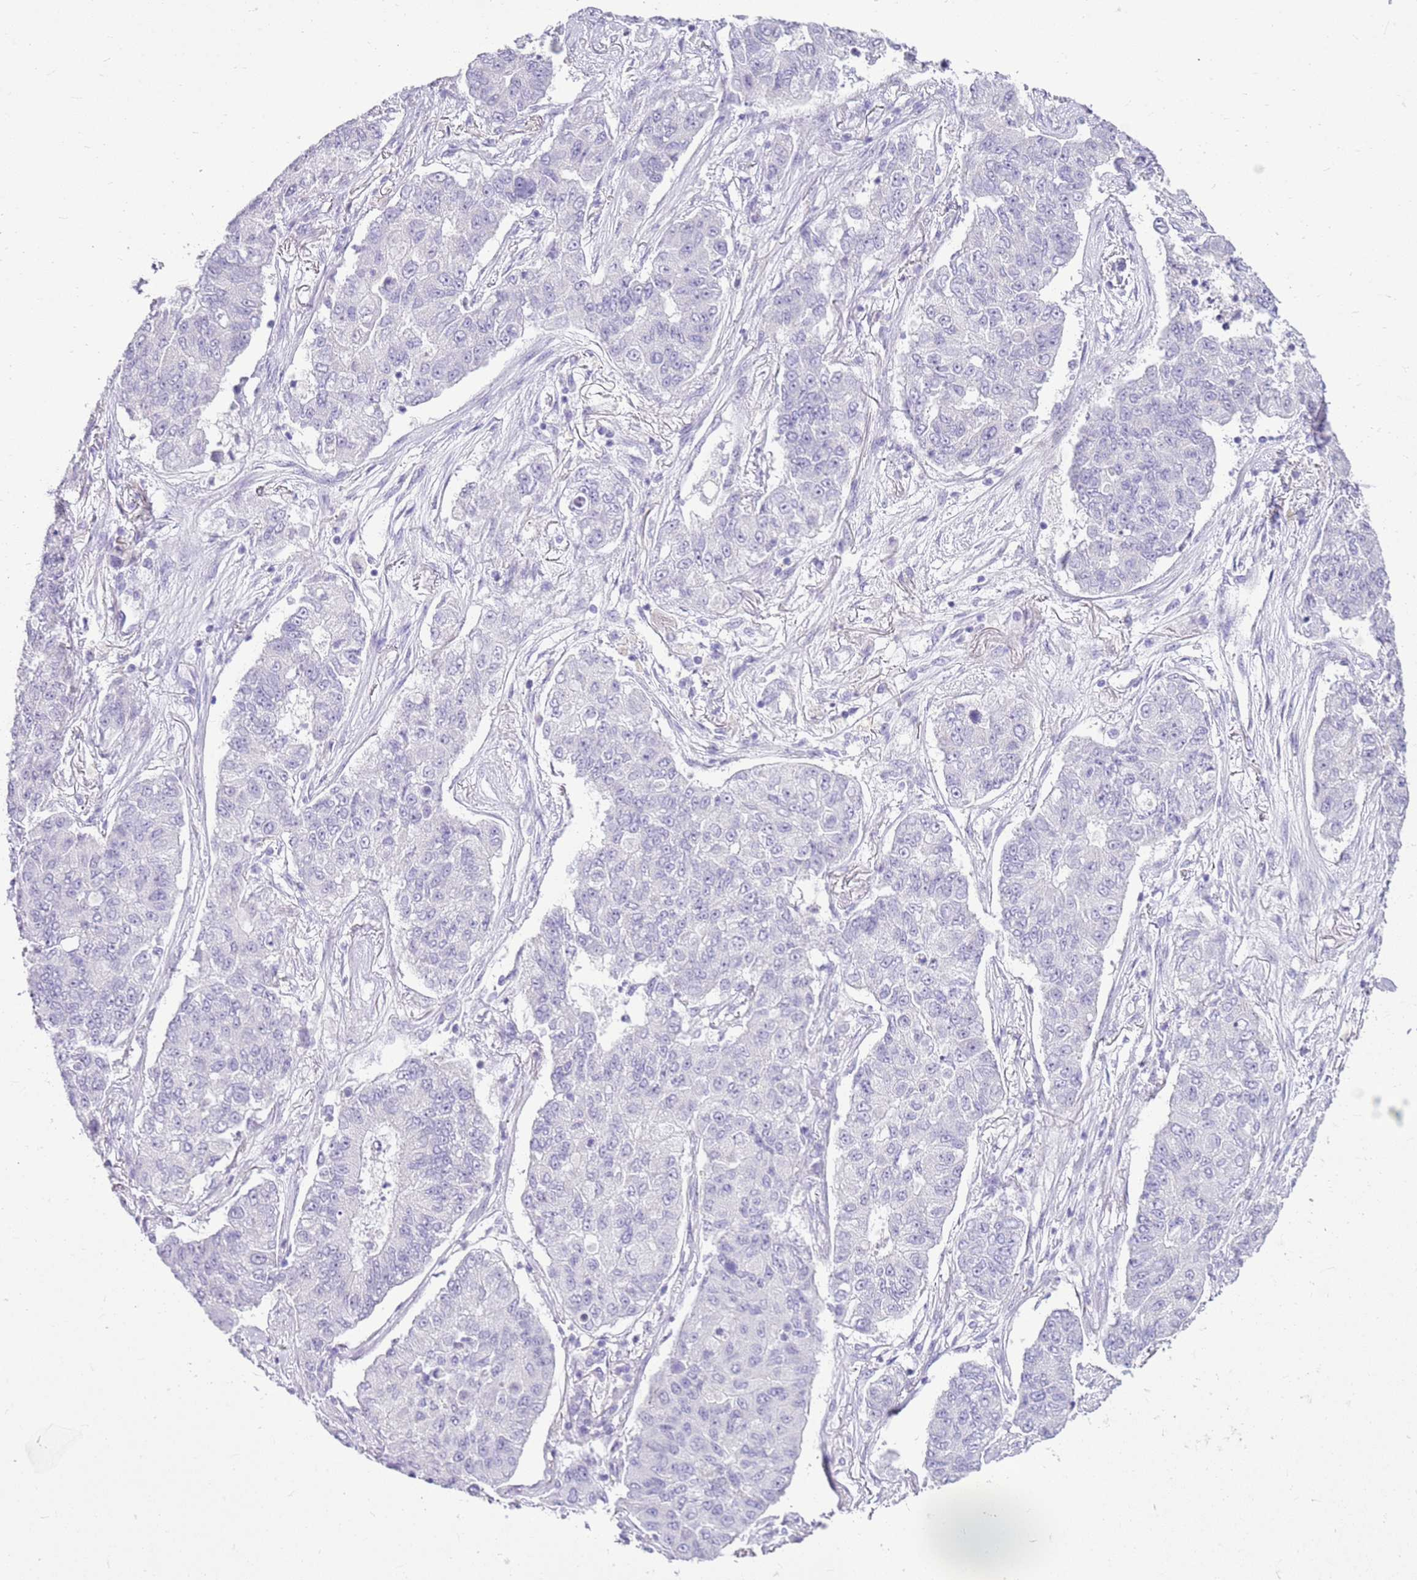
{"staining": {"intensity": "negative", "quantity": "none", "location": "none"}, "tissue": "lung cancer", "cell_type": "Tumor cells", "image_type": "cancer", "snomed": [{"axis": "morphology", "description": "Squamous cell carcinoma, NOS"}, {"axis": "topography", "description": "Lung"}], "caption": "Immunohistochemical staining of human lung cancer (squamous cell carcinoma) exhibits no significant expression in tumor cells.", "gene": "CA8", "patient": {"sex": "male", "age": 74}}